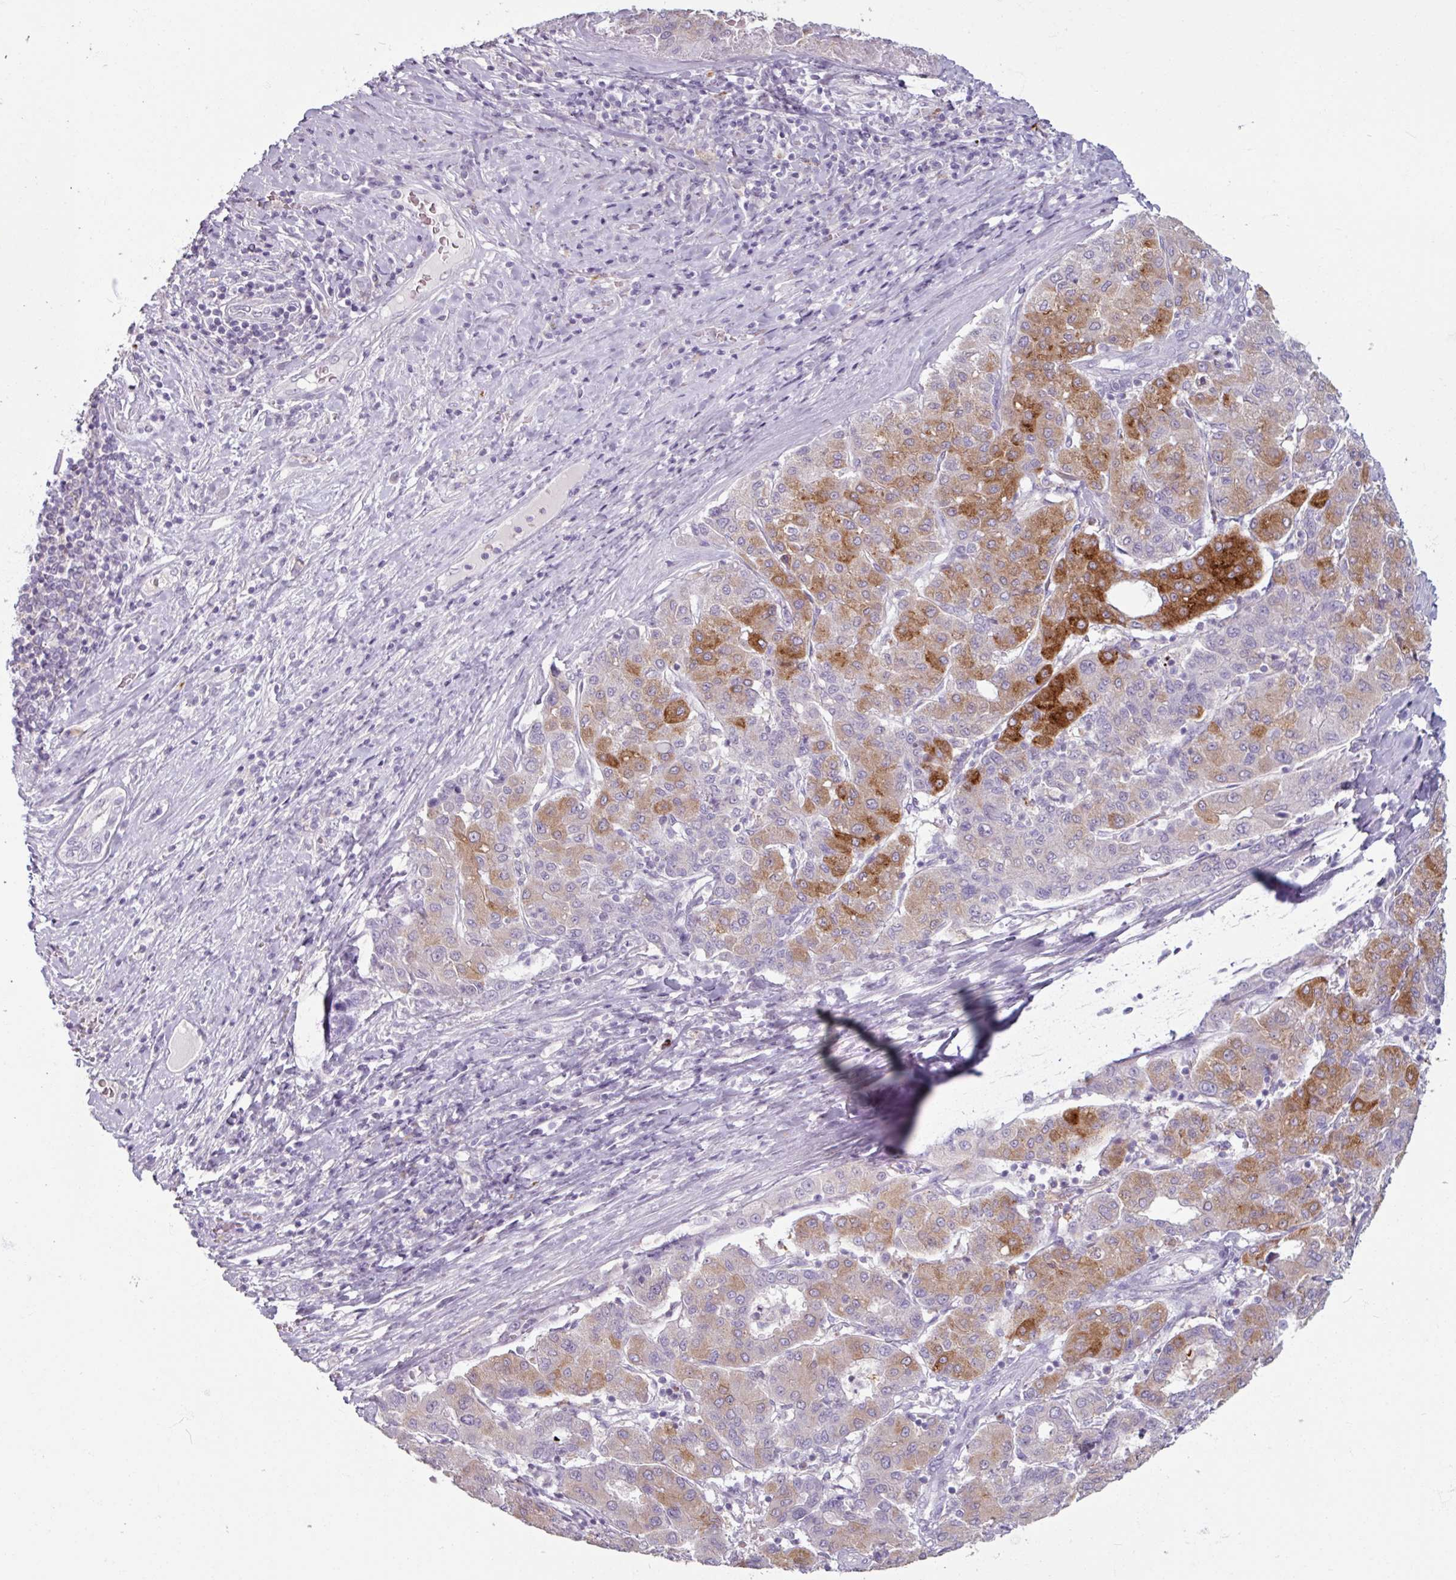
{"staining": {"intensity": "strong", "quantity": "25%-75%", "location": "cytoplasmic/membranous"}, "tissue": "liver cancer", "cell_type": "Tumor cells", "image_type": "cancer", "snomed": [{"axis": "morphology", "description": "Carcinoma, Hepatocellular, NOS"}, {"axis": "topography", "description": "Liver"}], "caption": "Human liver hepatocellular carcinoma stained with a brown dye exhibits strong cytoplasmic/membranous positive expression in about 25%-75% of tumor cells.", "gene": "SLC27A5", "patient": {"sex": "male", "age": 65}}